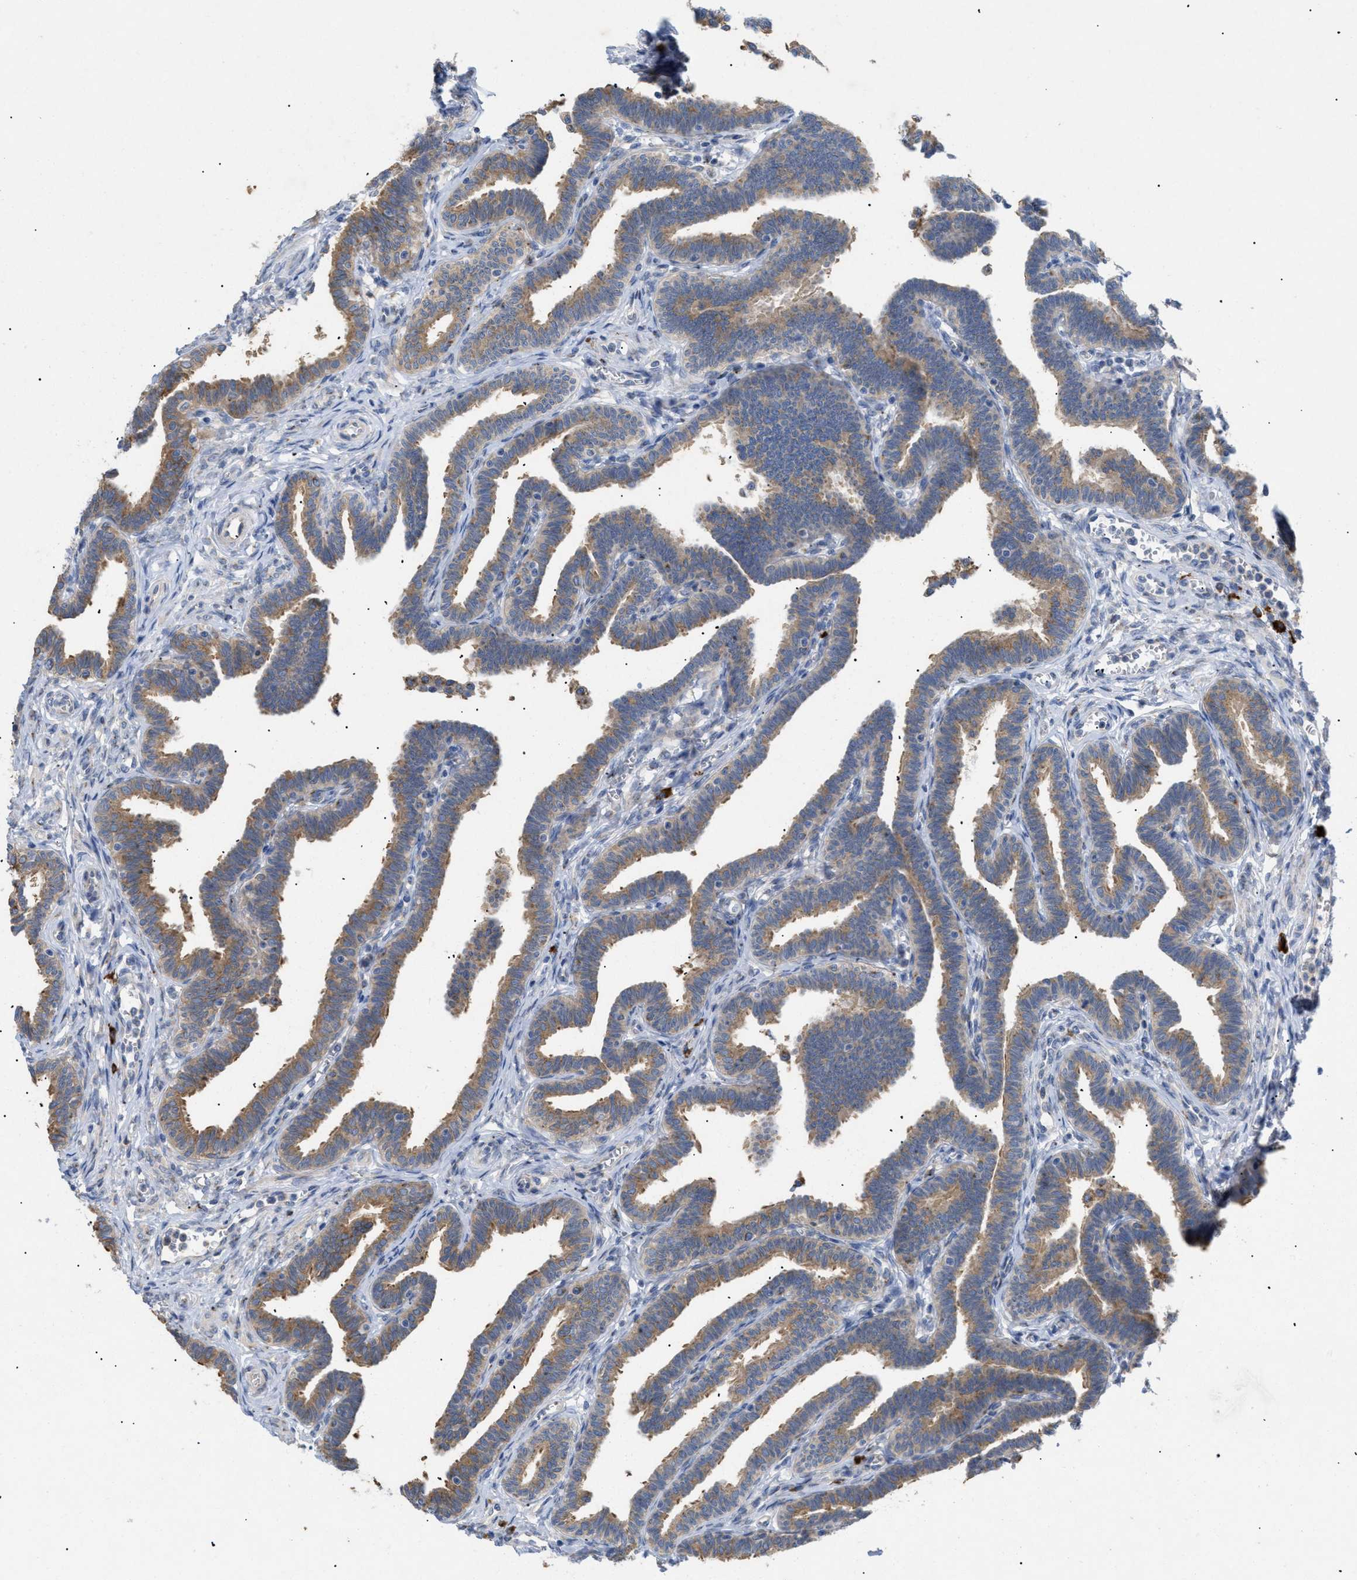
{"staining": {"intensity": "moderate", "quantity": ">75%", "location": "cytoplasmic/membranous"}, "tissue": "fallopian tube", "cell_type": "Glandular cells", "image_type": "normal", "snomed": [{"axis": "morphology", "description": "Normal tissue, NOS"}, {"axis": "topography", "description": "Fallopian tube"}, {"axis": "topography", "description": "Ovary"}], "caption": "Moderate cytoplasmic/membranous protein expression is seen in about >75% of glandular cells in fallopian tube. The staining is performed using DAB (3,3'-diaminobenzidine) brown chromogen to label protein expression. The nuclei are counter-stained blue using hematoxylin.", "gene": "SLC50A1", "patient": {"sex": "female", "age": 23}}